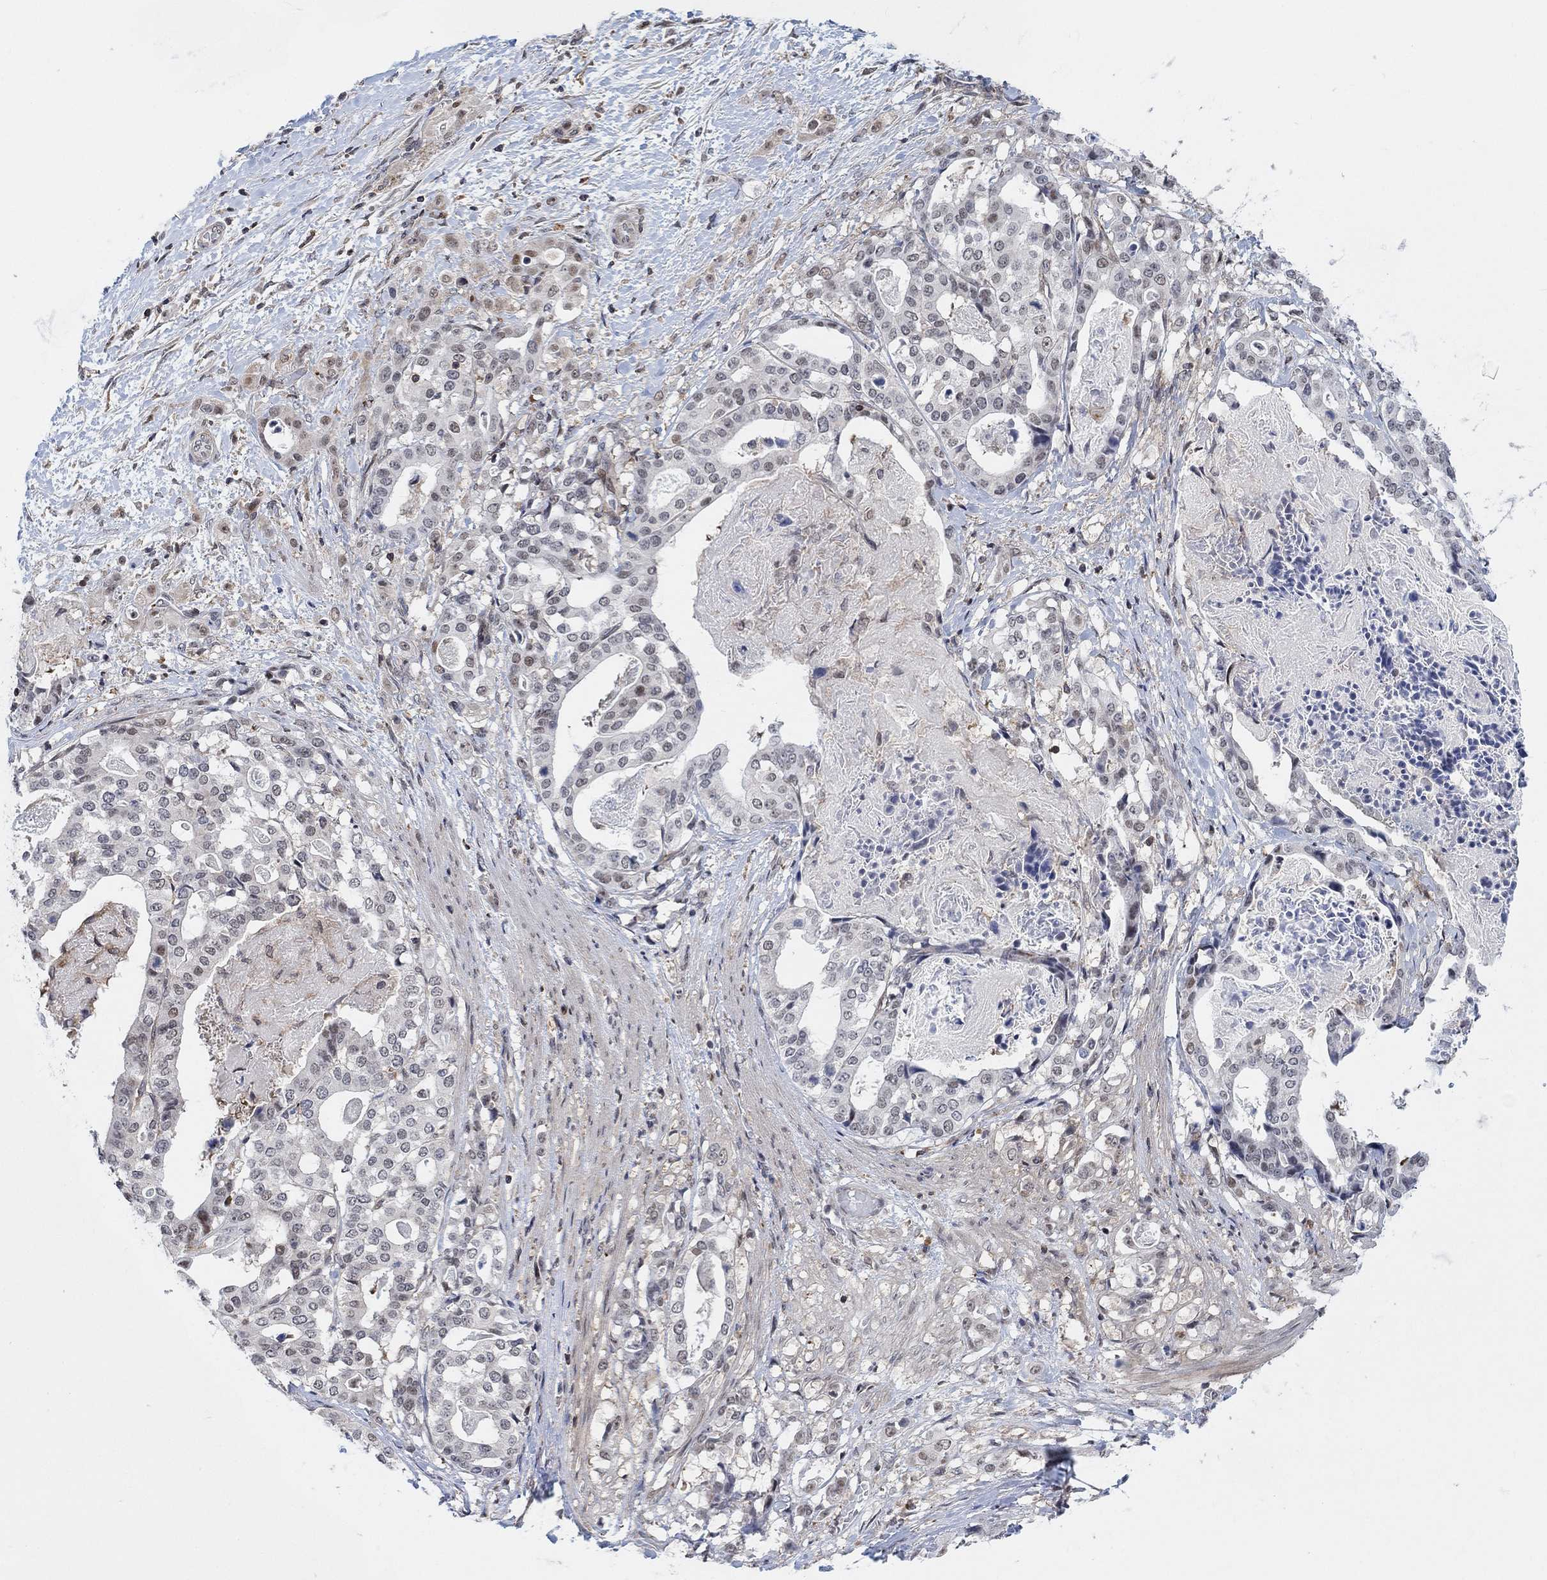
{"staining": {"intensity": "negative", "quantity": "none", "location": "none"}, "tissue": "stomach cancer", "cell_type": "Tumor cells", "image_type": "cancer", "snomed": [{"axis": "morphology", "description": "Adenocarcinoma, NOS"}, {"axis": "topography", "description": "Stomach"}], "caption": "A high-resolution photomicrograph shows IHC staining of adenocarcinoma (stomach), which shows no significant expression in tumor cells. (DAB IHC with hematoxylin counter stain).", "gene": "PWWP2B", "patient": {"sex": "male", "age": 48}}